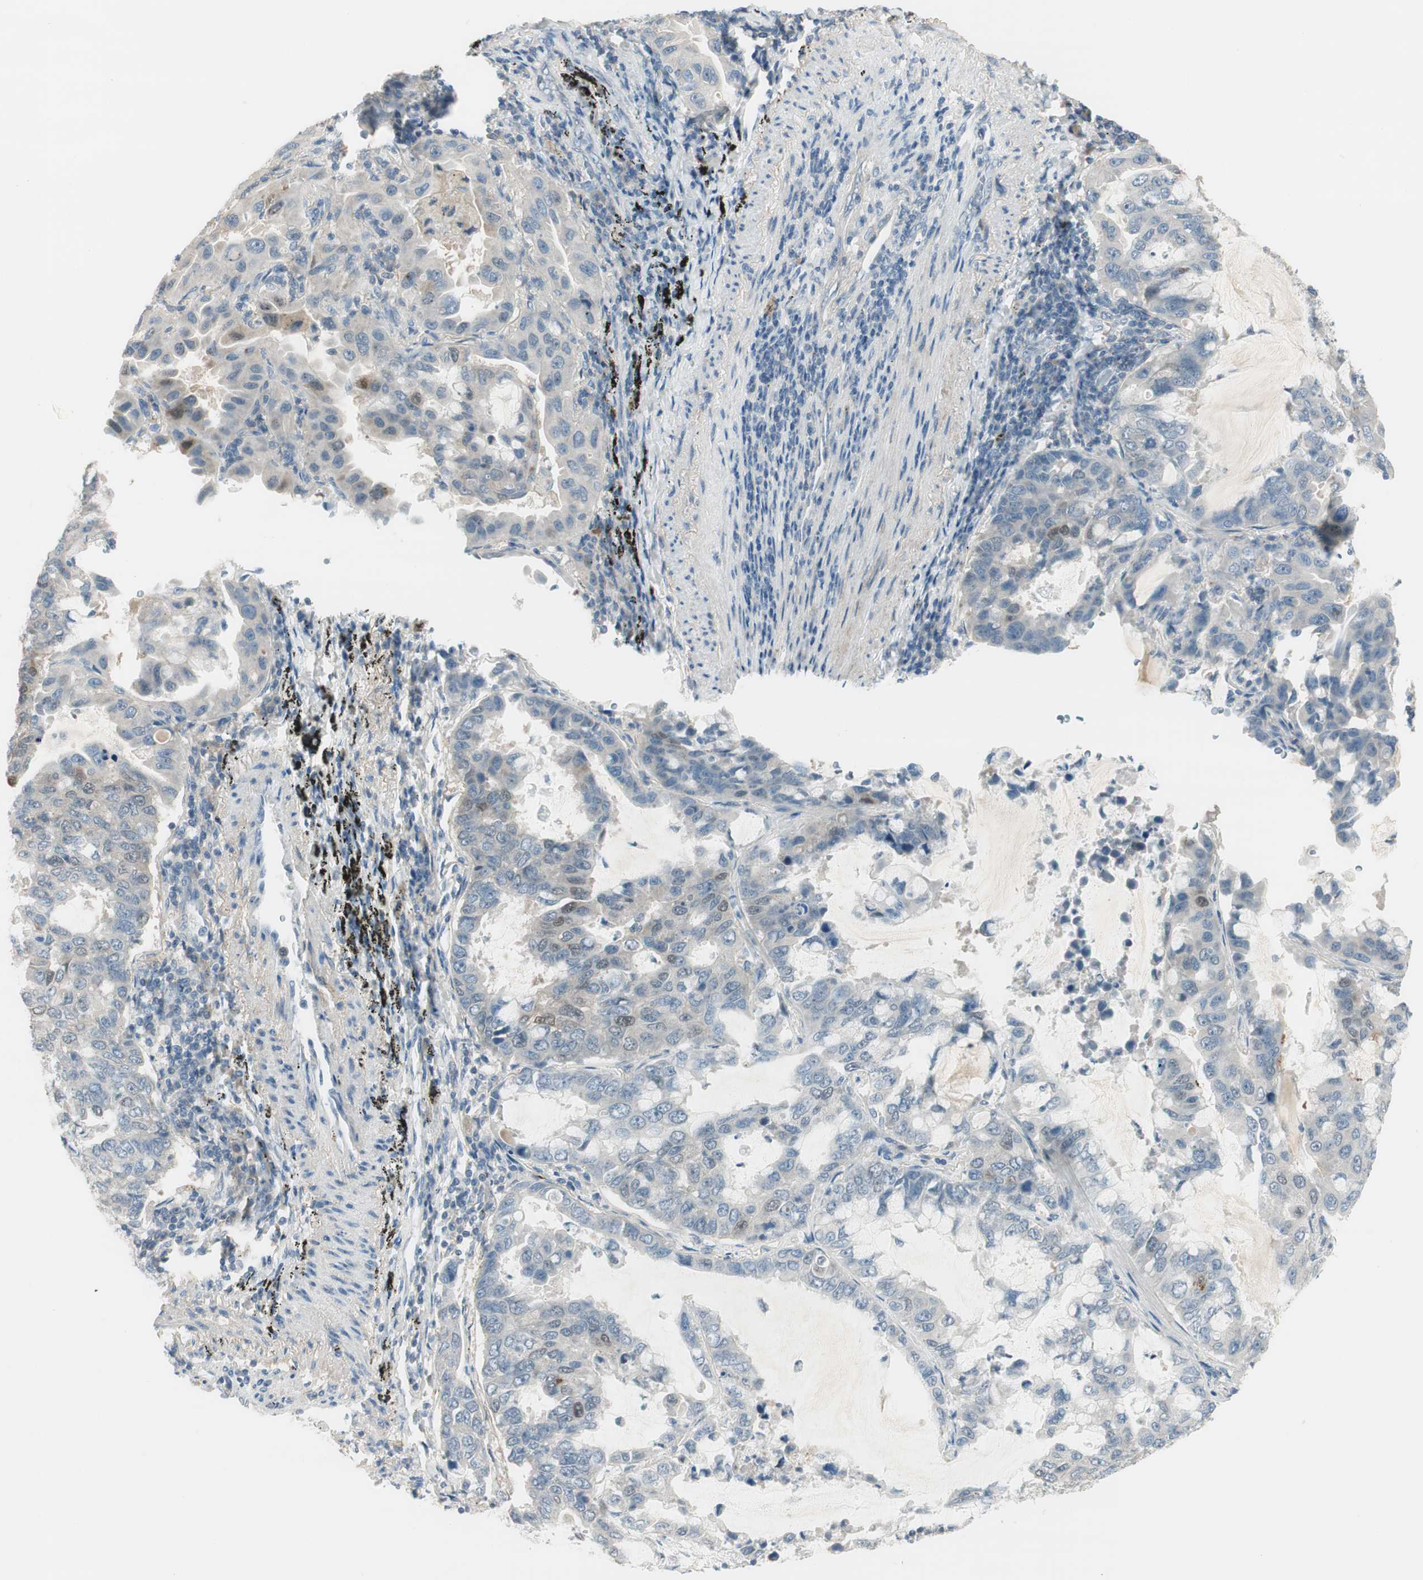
{"staining": {"intensity": "weak", "quantity": "<25%", "location": "cytoplasmic/membranous,nuclear"}, "tissue": "lung cancer", "cell_type": "Tumor cells", "image_type": "cancer", "snomed": [{"axis": "morphology", "description": "Adenocarcinoma, NOS"}, {"axis": "topography", "description": "Lung"}], "caption": "This is a histopathology image of IHC staining of adenocarcinoma (lung), which shows no expression in tumor cells. (Brightfield microscopy of DAB immunohistochemistry (IHC) at high magnification).", "gene": "EVA1A", "patient": {"sex": "male", "age": 64}}